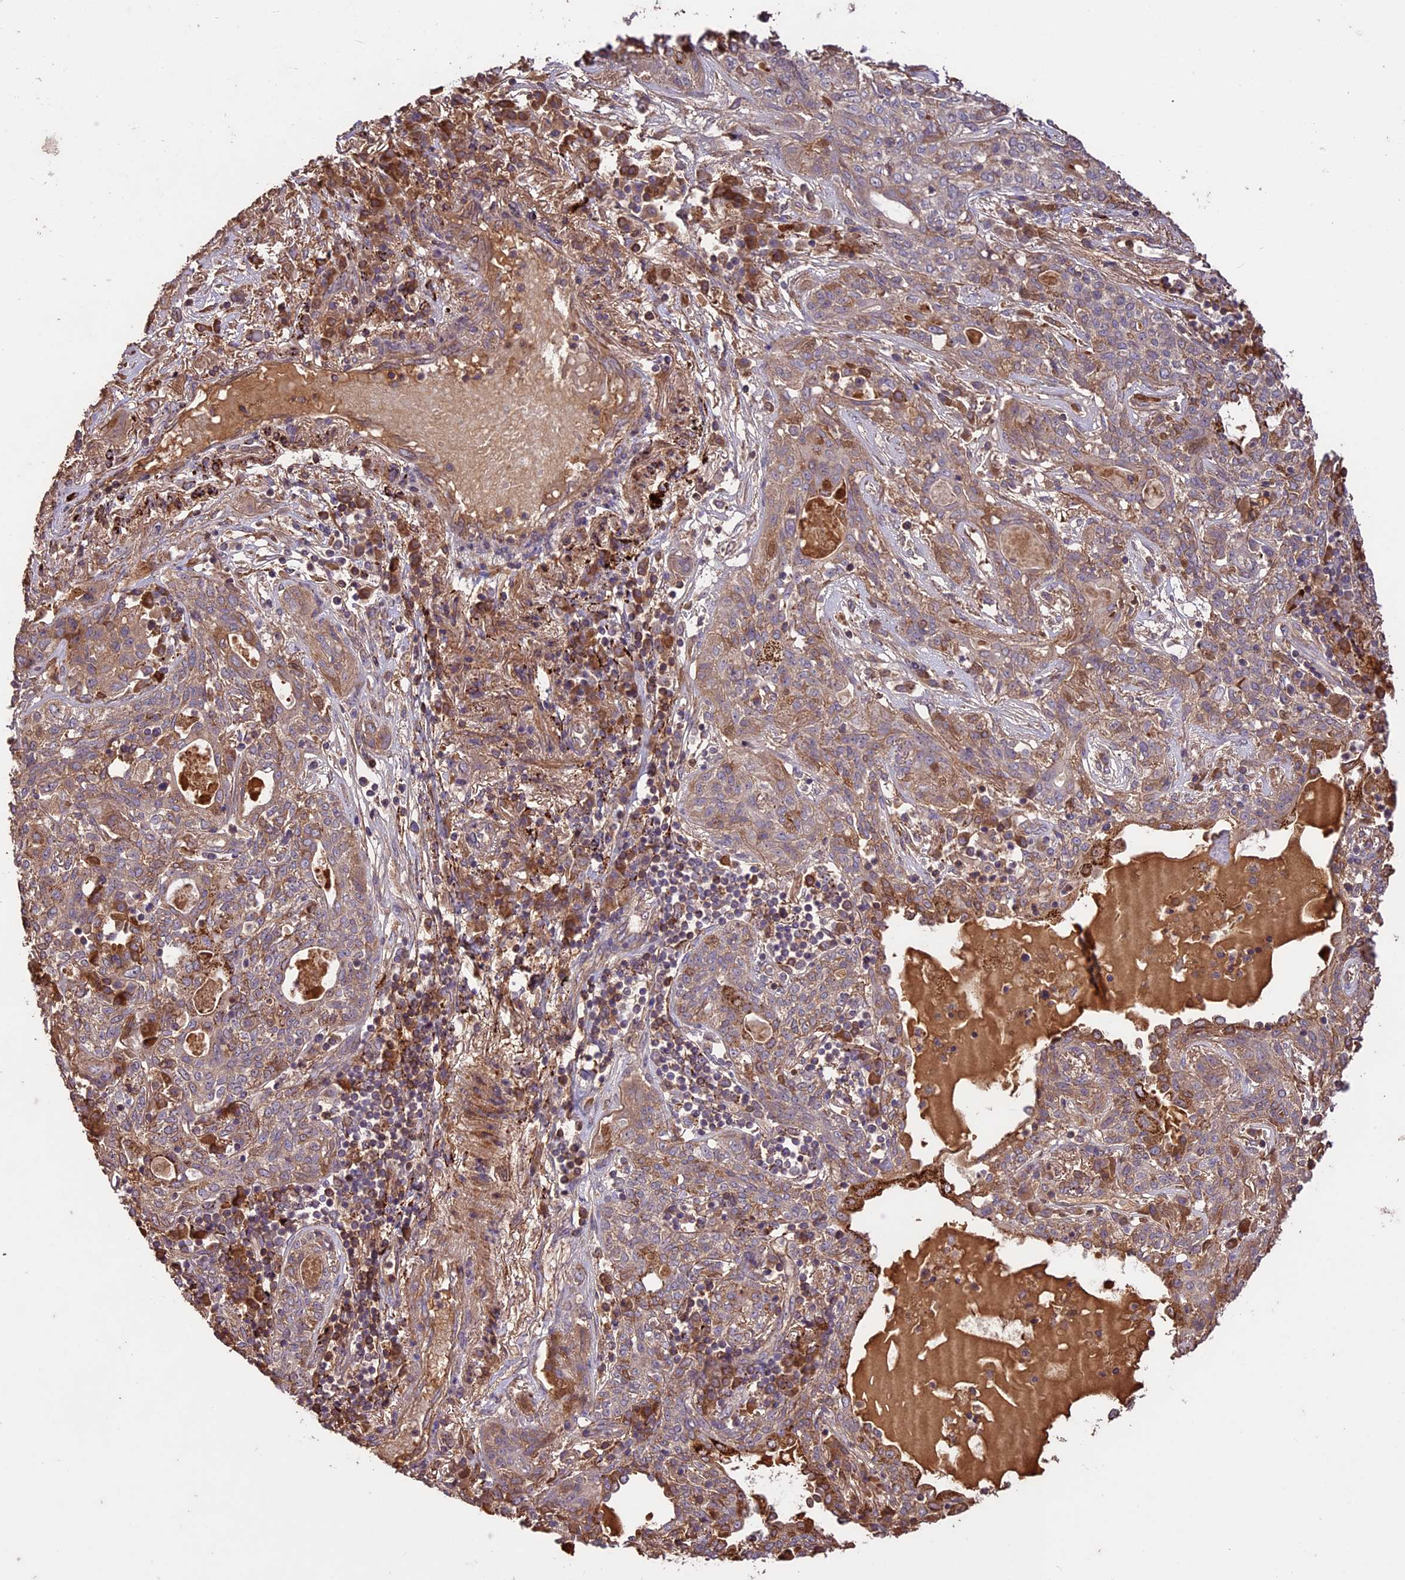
{"staining": {"intensity": "moderate", "quantity": "25%-75%", "location": "cytoplasmic/membranous"}, "tissue": "lung cancer", "cell_type": "Tumor cells", "image_type": "cancer", "snomed": [{"axis": "morphology", "description": "Squamous cell carcinoma, NOS"}, {"axis": "topography", "description": "Lung"}], "caption": "A brown stain labels moderate cytoplasmic/membranous positivity of a protein in human lung cancer tumor cells. Nuclei are stained in blue.", "gene": "CRLF1", "patient": {"sex": "female", "age": 70}}